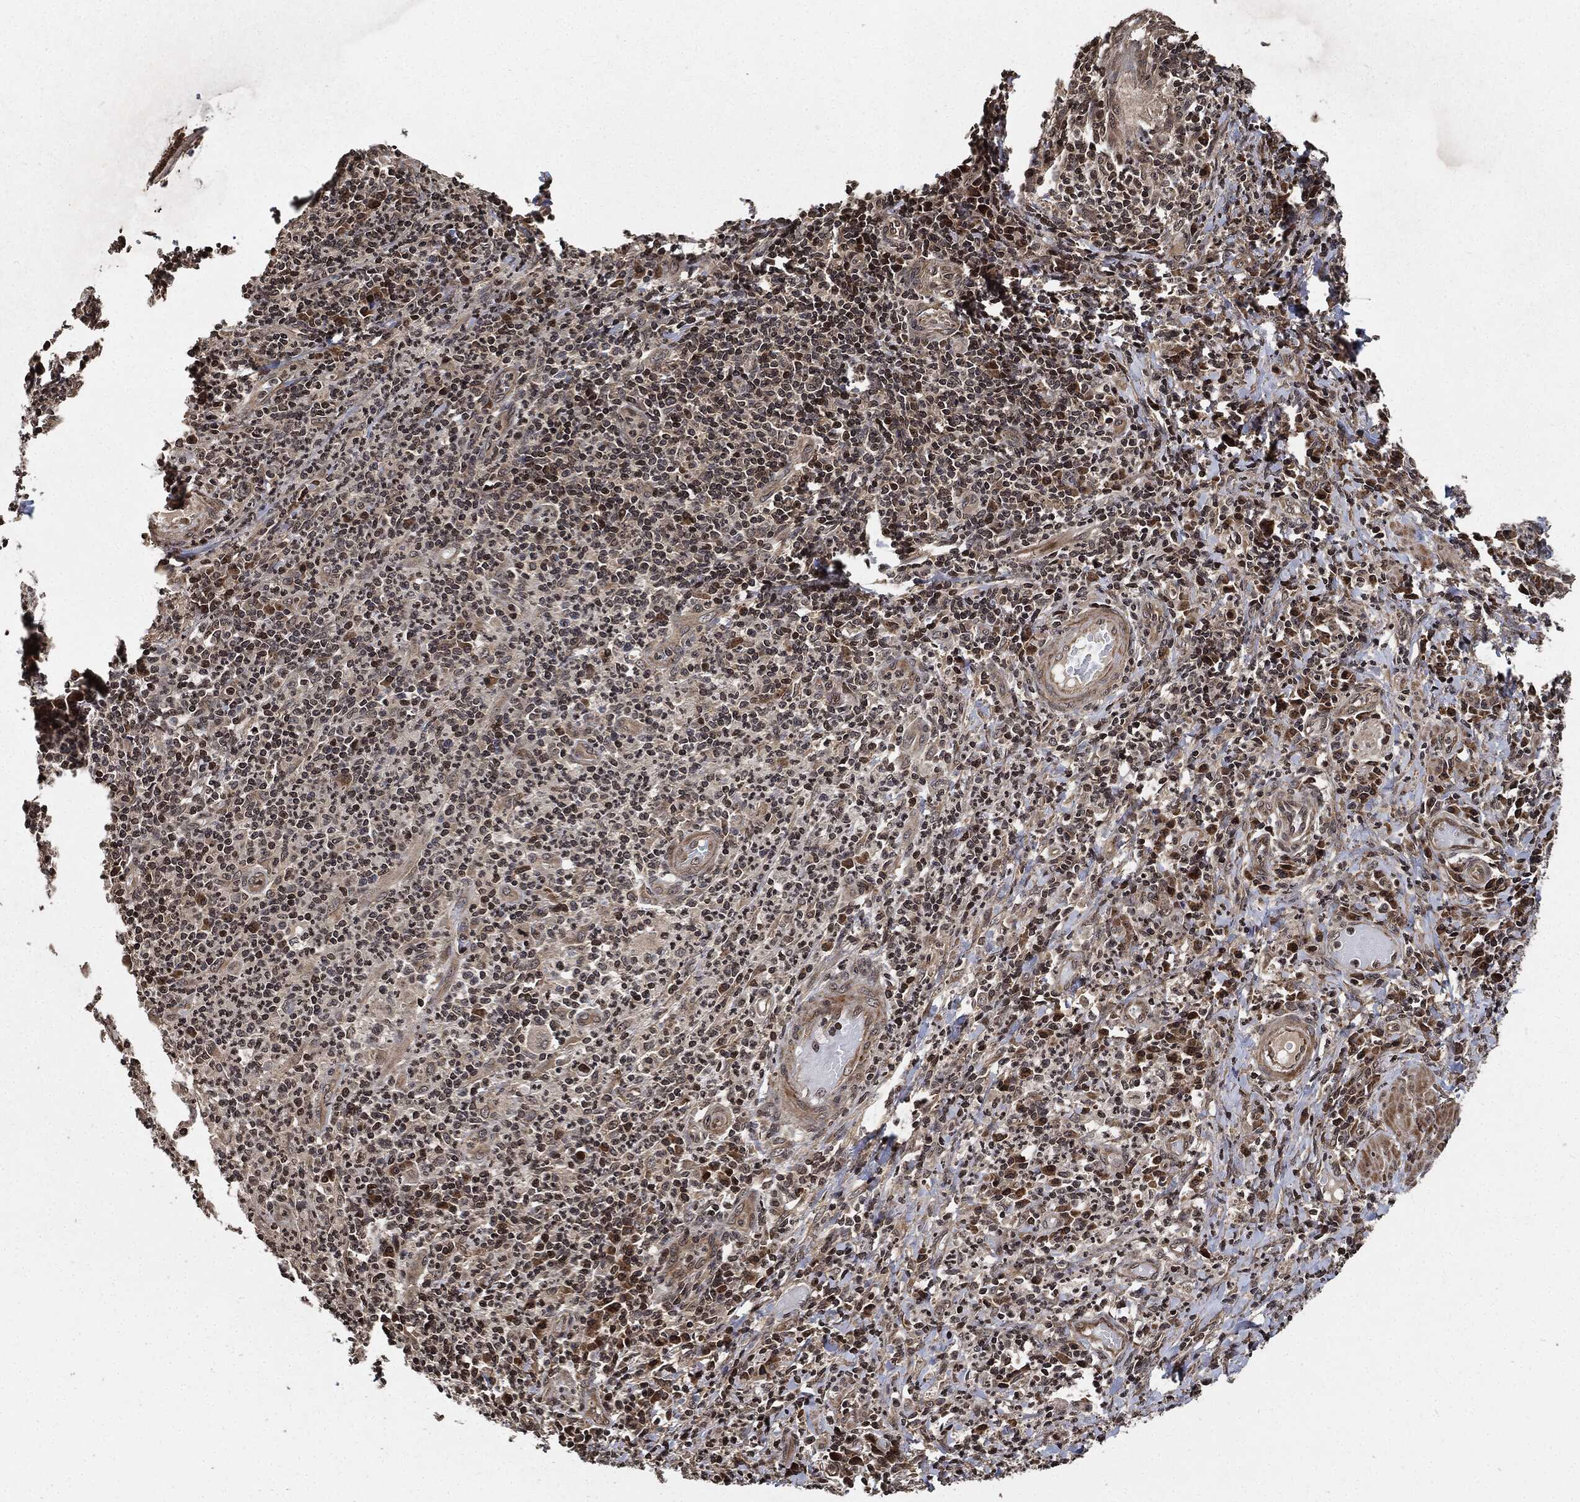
{"staining": {"intensity": "weak", "quantity": "25%-75%", "location": "cytoplasmic/membranous"}, "tissue": "cervical cancer", "cell_type": "Tumor cells", "image_type": "cancer", "snomed": [{"axis": "morphology", "description": "Squamous cell carcinoma, NOS"}, {"axis": "topography", "description": "Cervix"}], "caption": "This is a micrograph of immunohistochemistry (IHC) staining of cervical squamous cell carcinoma, which shows weak staining in the cytoplasmic/membranous of tumor cells.", "gene": "PDK1", "patient": {"sex": "female", "age": 26}}